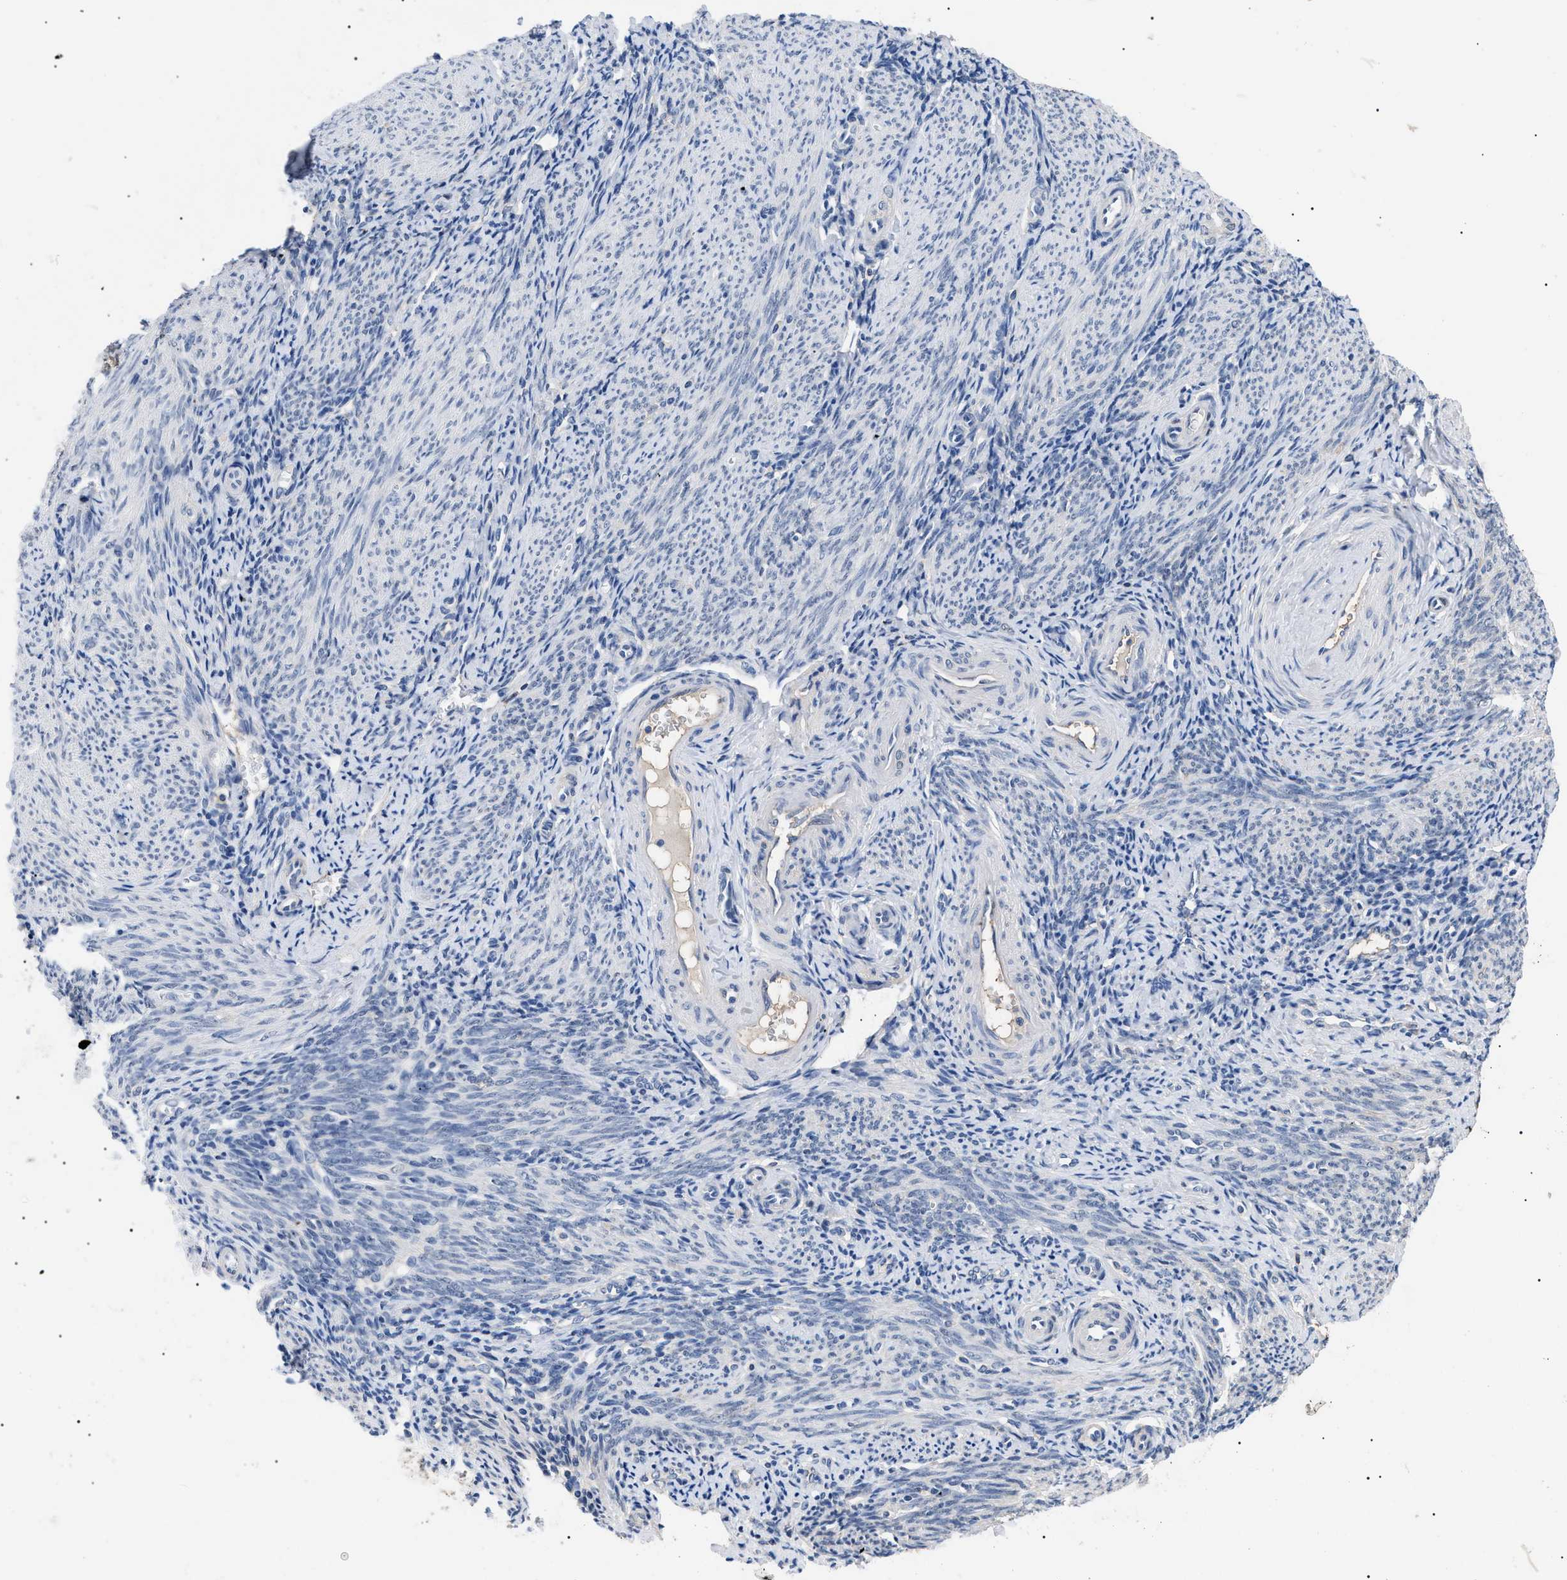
{"staining": {"intensity": "negative", "quantity": "none", "location": "none"}, "tissue": "endometrium", "cell_type": "Cells in endometrial stroma", "image_type": "normal", "snomed": [{"axis": "morphology", "description": "Normal tissue, NOS"}, {"axis": "topography", "description": "Endometrium"}], "caption": "Cells in endometrial stroma show no significant positivity in unremarkable endometrium. The staining was performed using DAB (3,3'-diaminobenzidine) to visualize the protein expression in brown, while the nuclei were stained in blue with hematoxylin (Magnification: 20x).", "gene": "PRRT2", "patient": {"sex": "female", "age": 50}}